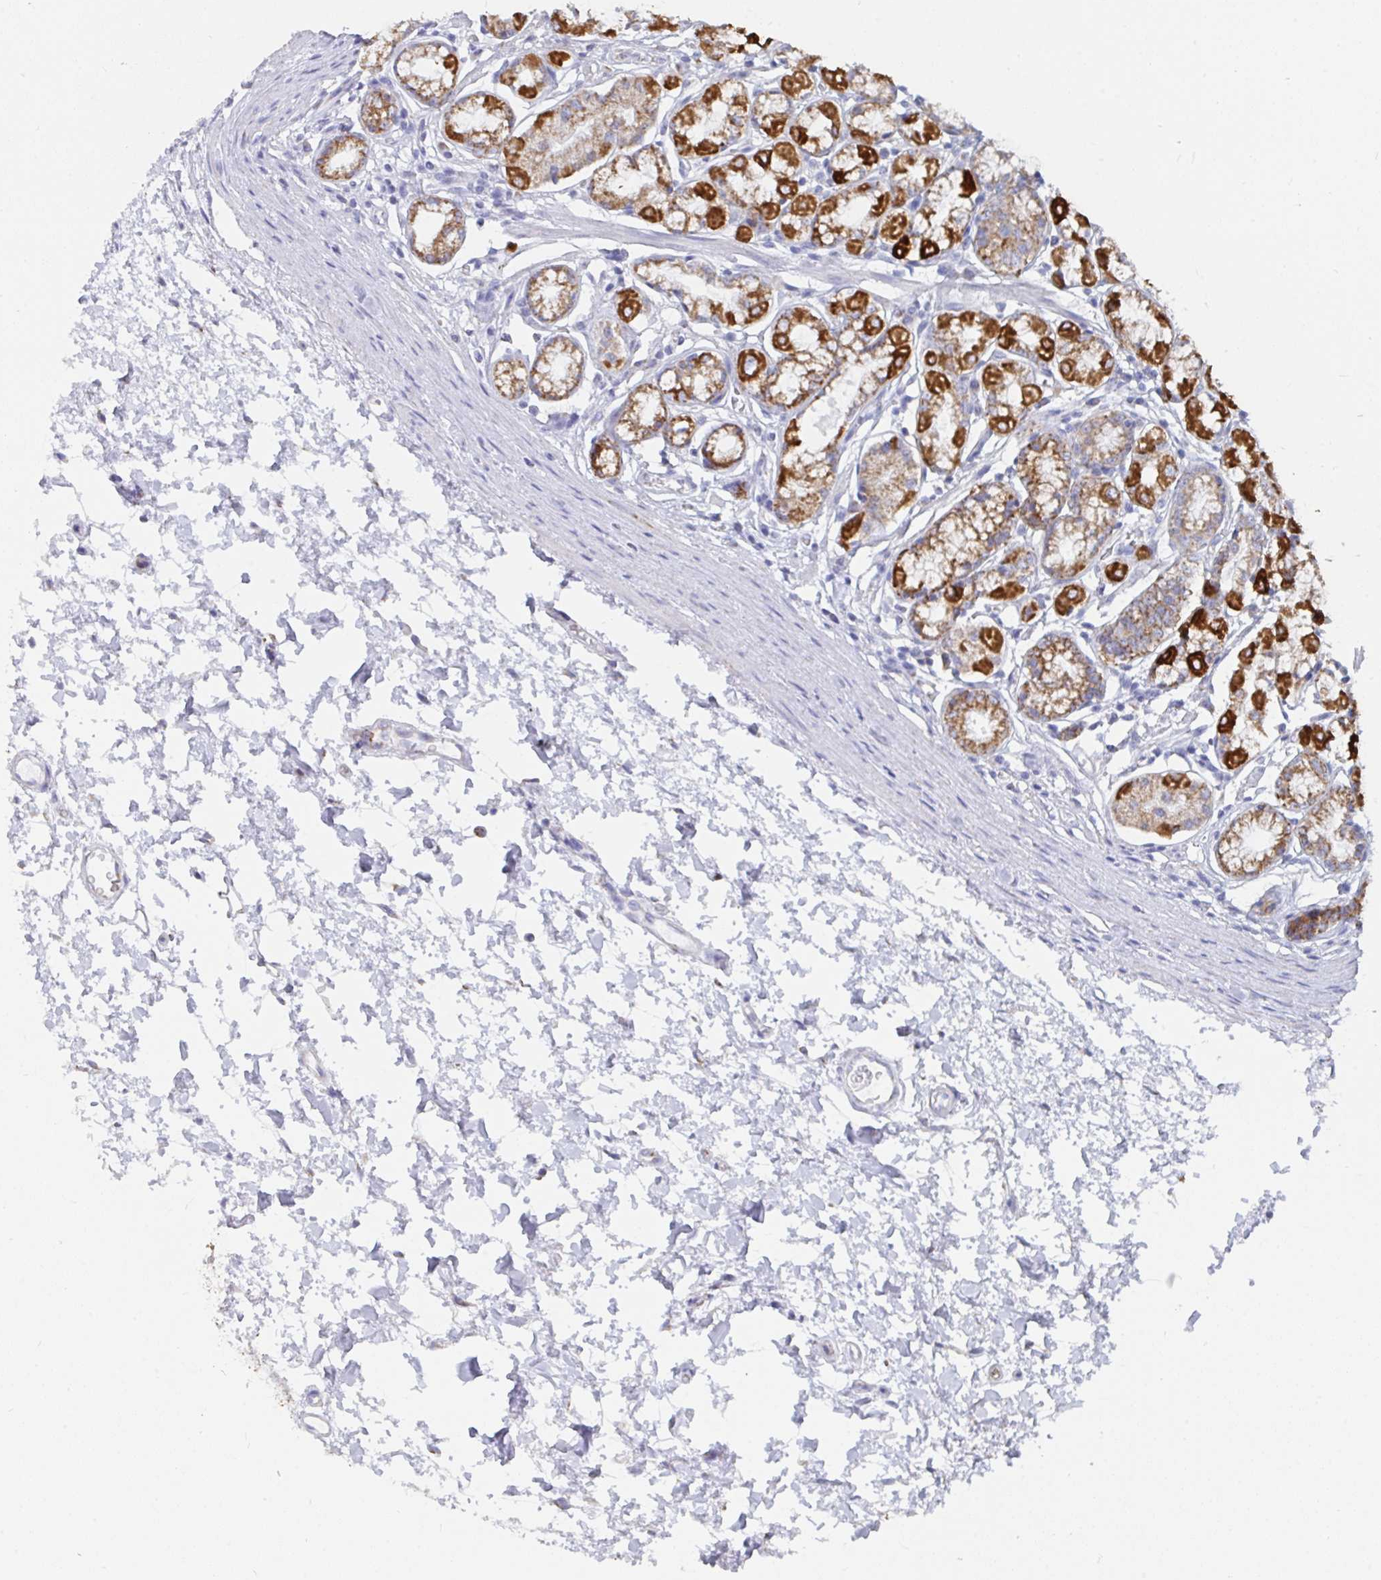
{"staining": {"intensity": "strong", "quantity": "25%-75%", "location": "cytoplasmic/membranous"}, "tissue": "stomach", "cell_type": "Glandular cells", "image_type": "normal", "snomed": [{"axis": "morphology", "description": "Normal tissue, NOS"}, {"axis": "topography", "description": "Stomach"}, {"axis": "topography", "description": "Stomach, lower"}], "caption": "Immunohistochemical staining of benign stomach demonstrates strong cytoplasmic/membranous protein positivity in approximately 25%-75% of glandular cells.", "gene": "AIFM1", "patient": {"sex": "male", "age": 76}}